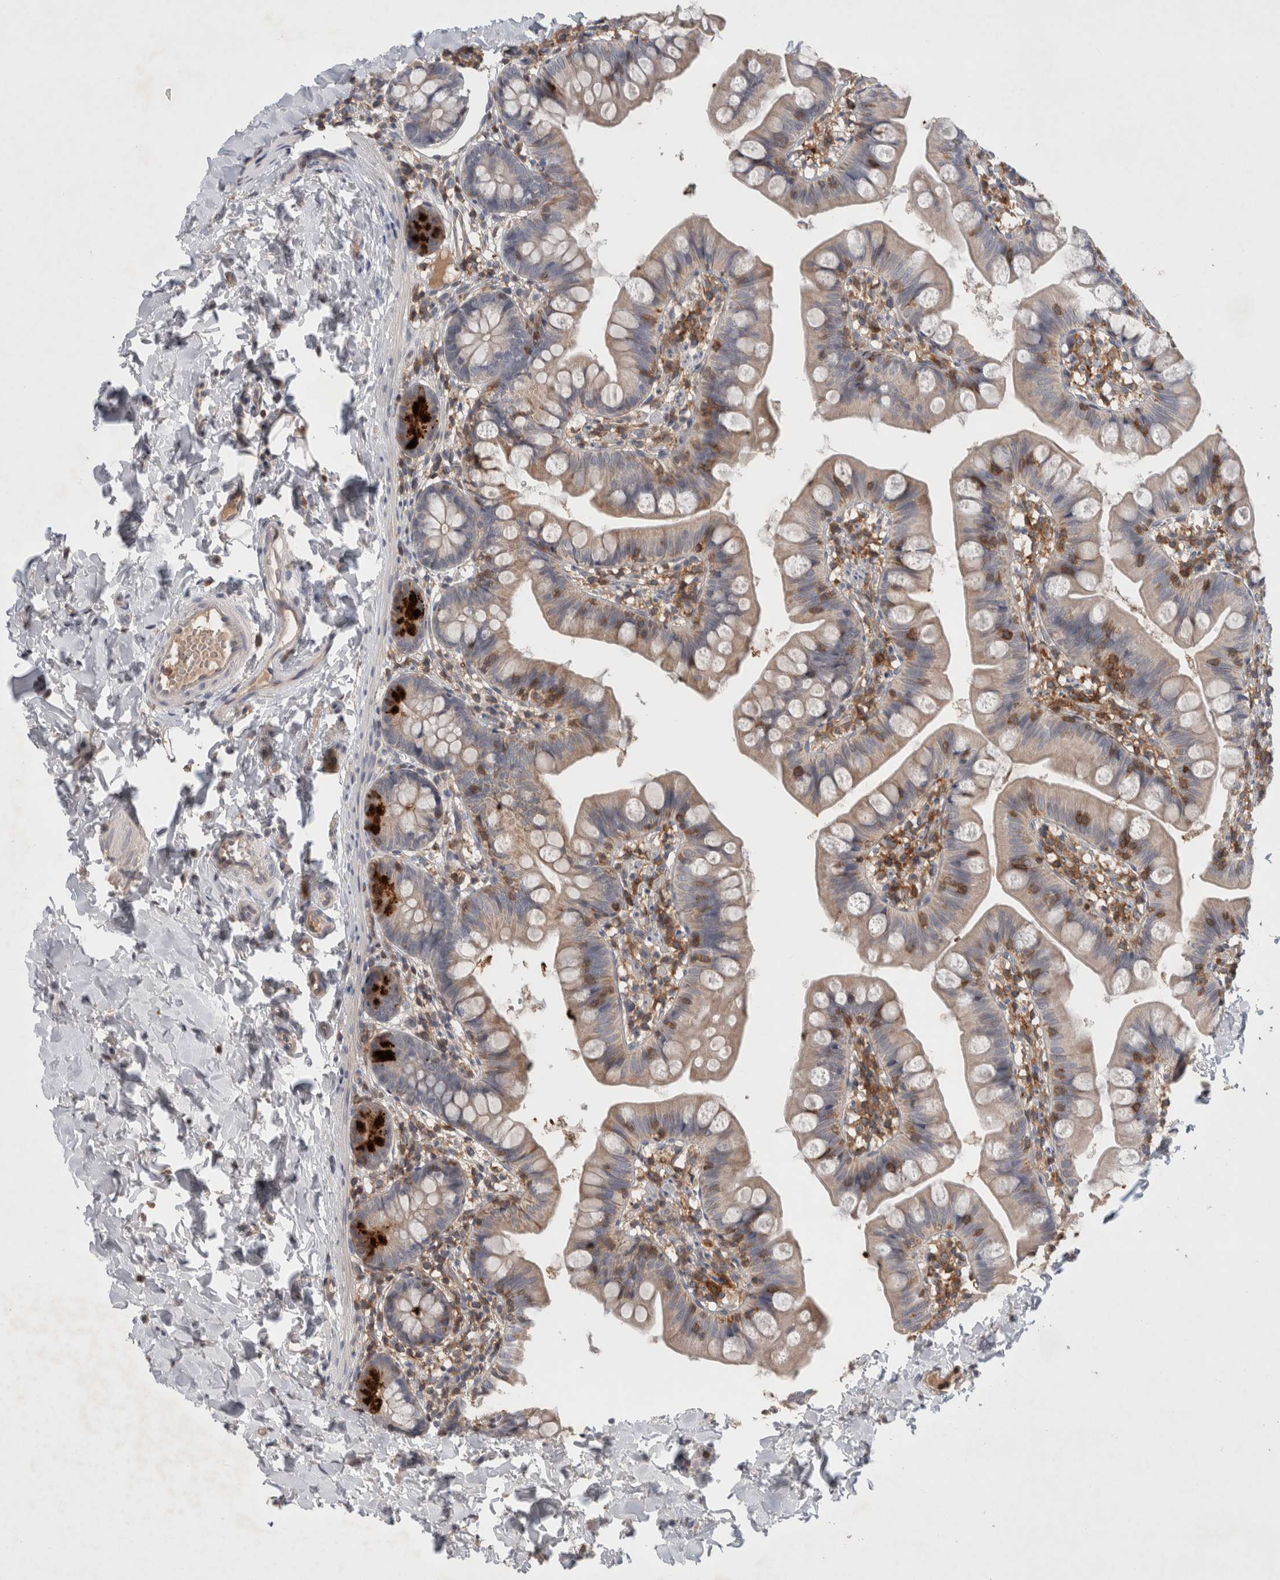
{"staining": {"intensity": "strong", "quantity": "<25%", "location": "cytoplasmic/membranous"}, "tissue": "small intestine", "cell_type": "Glandular cells", "image_type": "normal", "snomed": [{"axis": "morphology", "description": "Normal tissue, NOS"}, {"axis": "topography", "description": "Small intestine"}], "caption": "Strong cytoplasmic/membranous positivity is identified in about <25% of glandular cells in normal small intestine.", "gene": "GFRA2", "patient": {"sex": "male", "age": 7}}